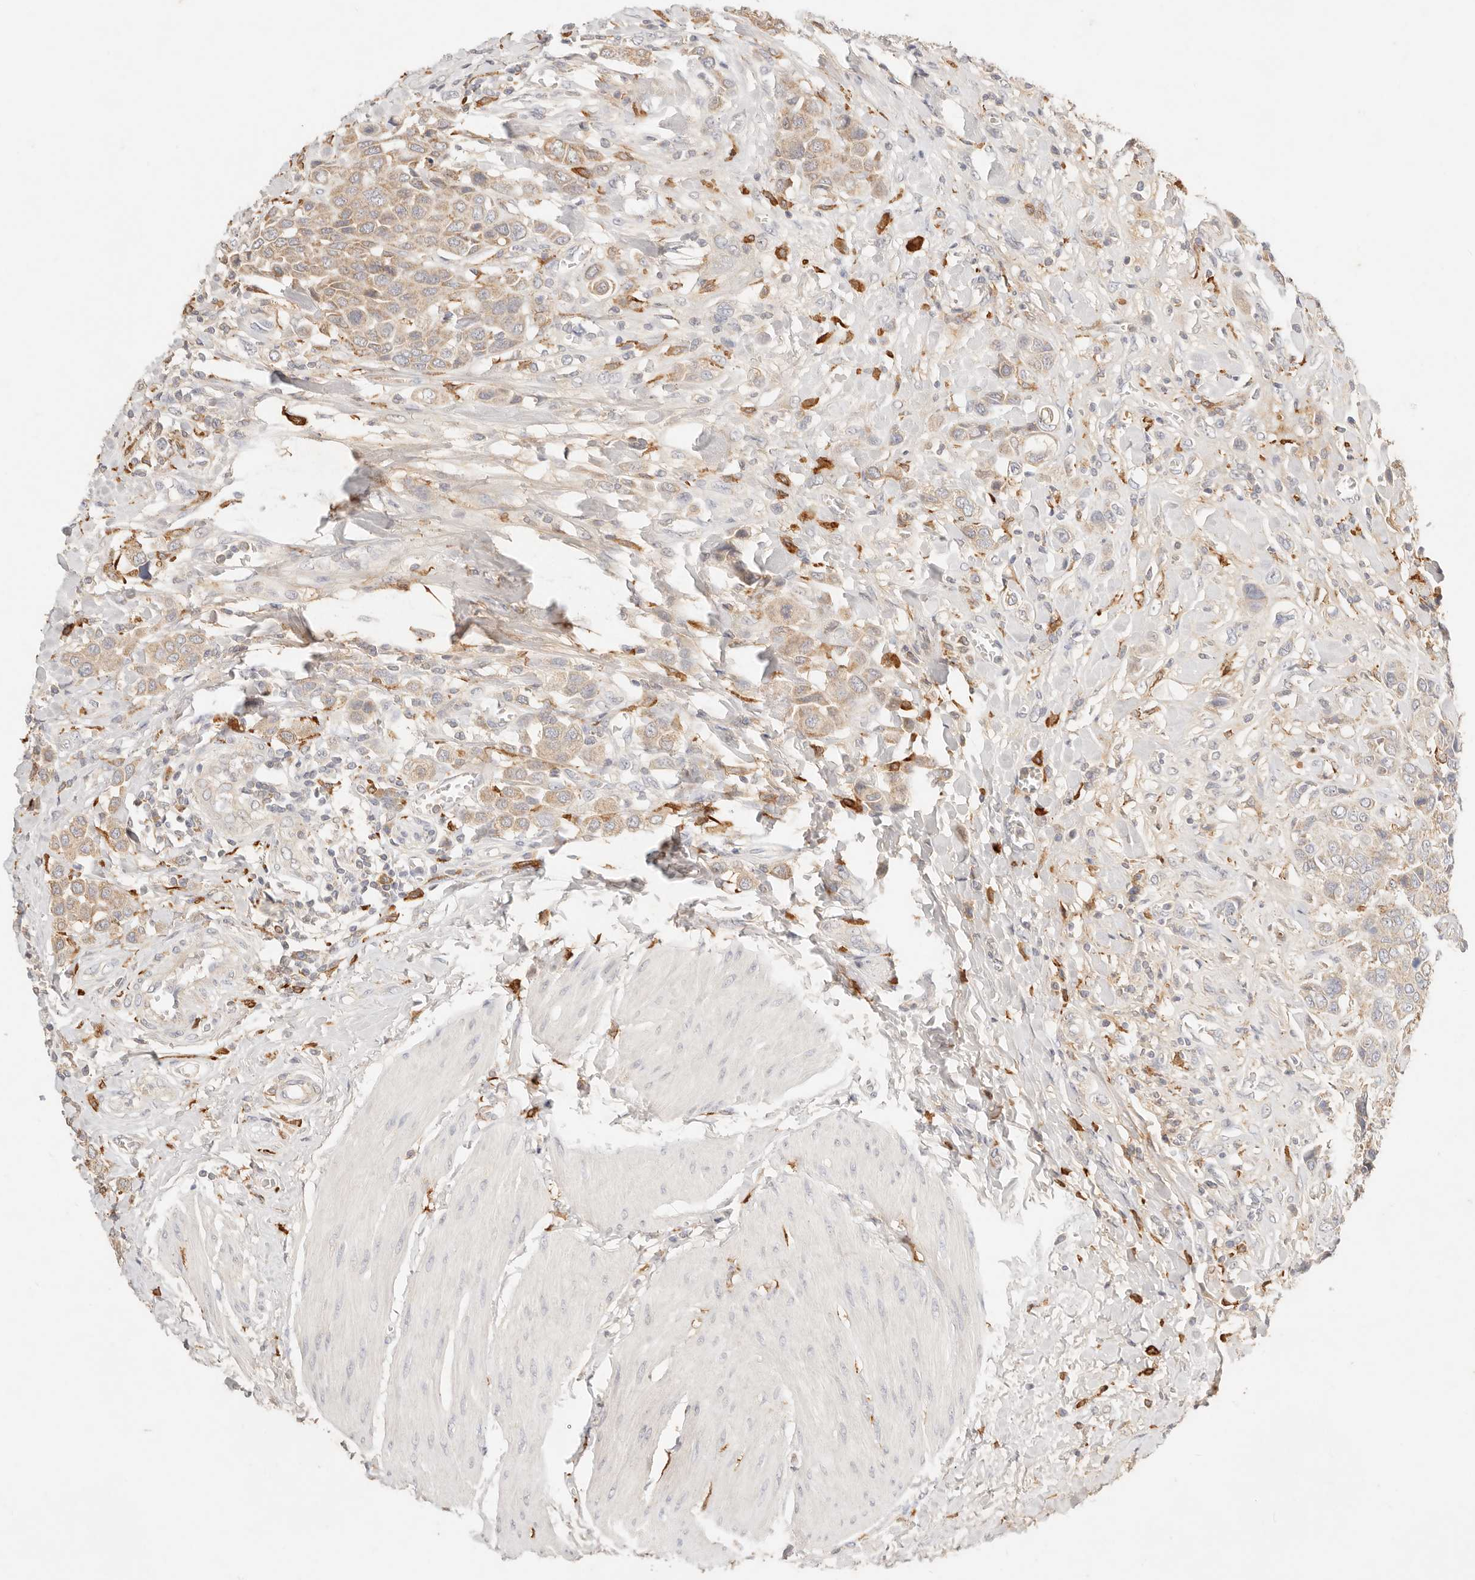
{"staining": {"intensity": "weak", "quantity": "25%-75%", "location": "cytoplasmic/membranous"}, "tissue": "urothelial cancer", "cell_type": "Tumor cells", "image_type": "cancer", "snomed": [{"axis": "morphology", "description": "Urothelial carcinoma, High grade"}, {"axis": "topography", "description": "Urinary bladder"}], "caption": "Protein staining reveals weak cytoplasmic/membranous expression in approximately 25%-75% of tumor cells in urothelial cancer.", "gene": "HK2", "patient": {"sex": "male", "age": 50}}